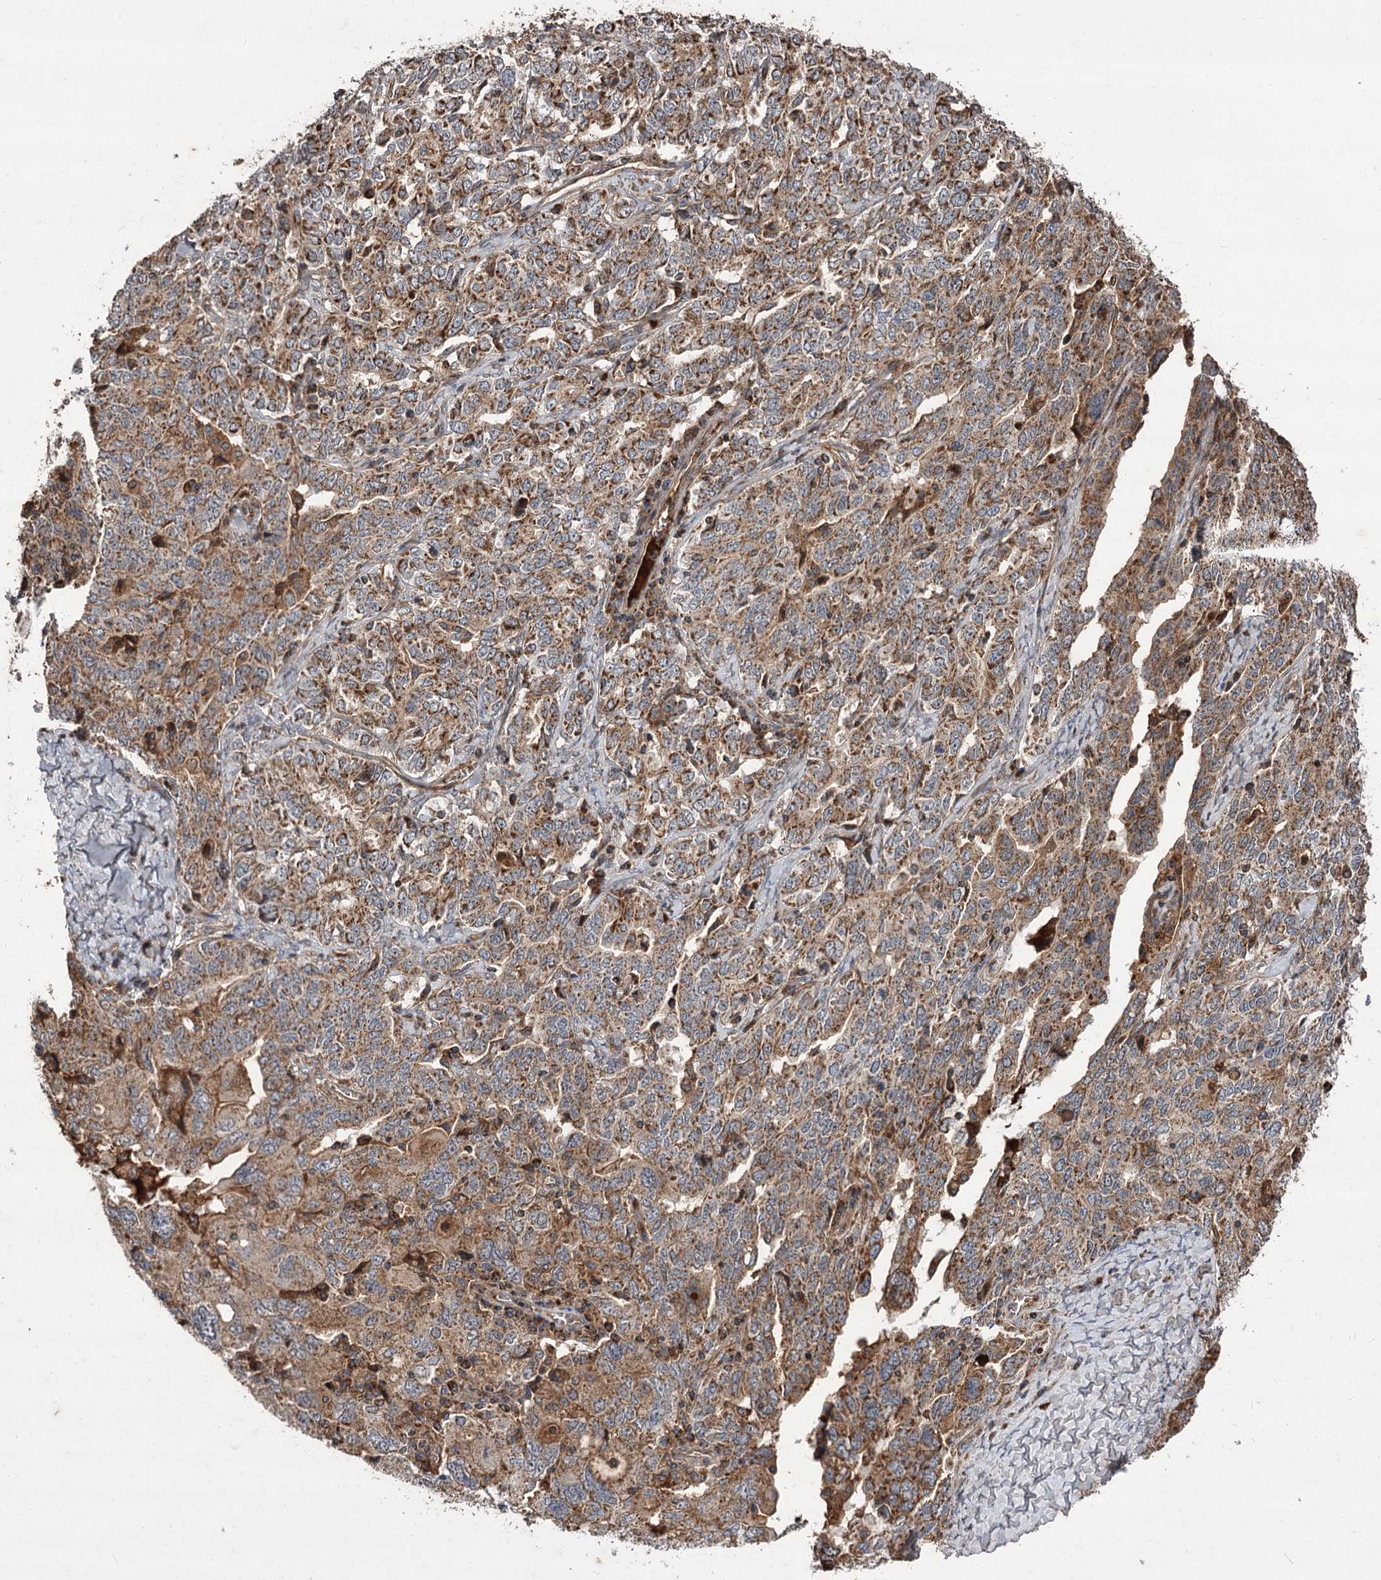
{"staining": {"intensity": "strong", "quantity": ">75%", "location": "cytoplasmic/membranous"}, "tissue": "ovarian cancer", "cell_type": "Tumor cells", "image_type": "cancer", "snomed": [{"axis": "morphology", "description": "Carcinoma, endometroid"}, {"axis": "topography", "description": "Ovary"}], "caption": "Immunohistochemical staining of ovarian endometroid carcinoma exhibits strong cytoplasmic/membranous protein expression in approximately >75% of tumor cells. (Brightfield microscopy of DAB IHC at high magnification).", "gene": "RASSF3", "patient": {"sex": "female", "age": 62}}